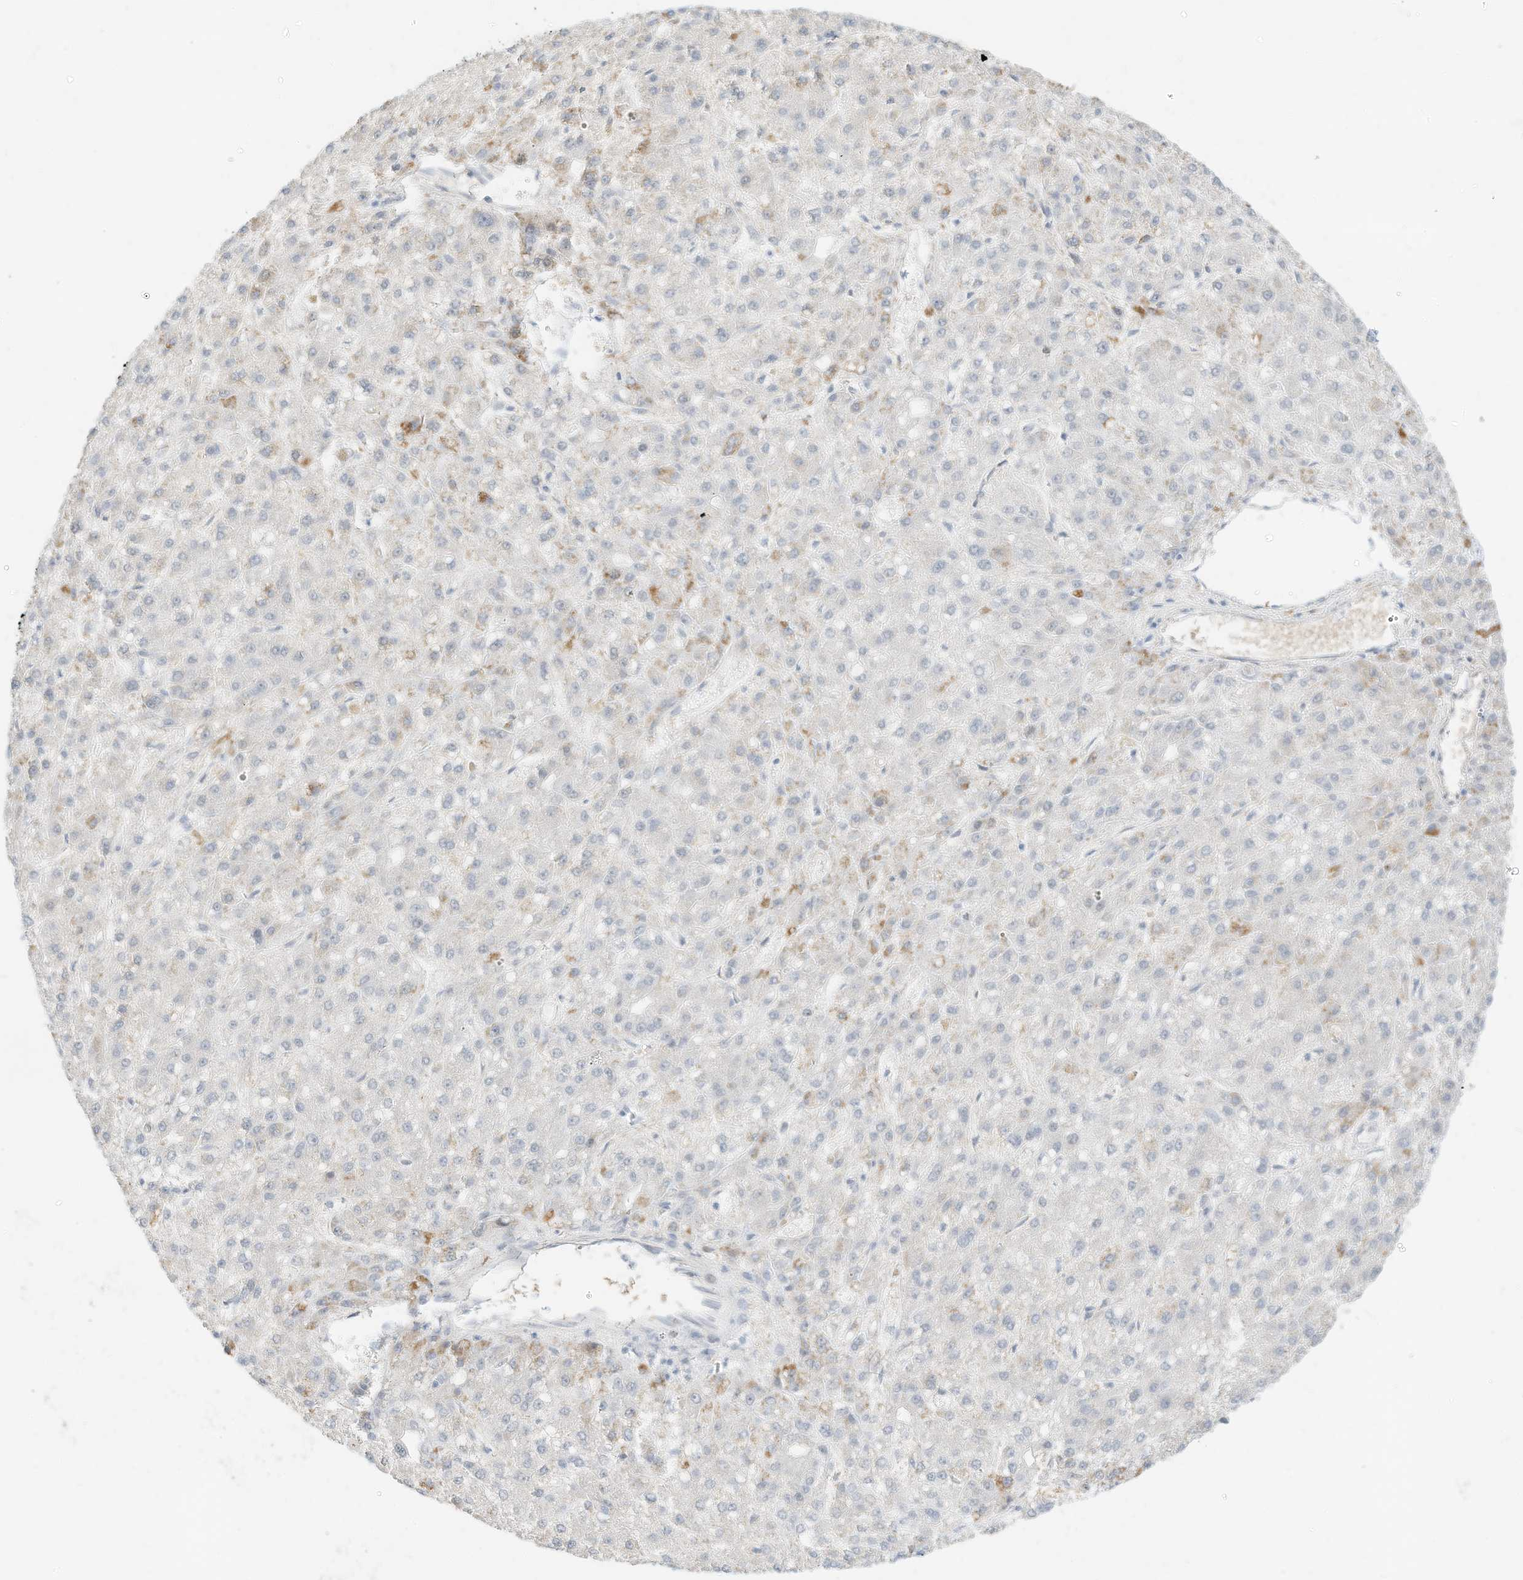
{"staining": {"intensity": "negative", "quantity": "none", "location": "none"}, "tissue": "liver cancer", "cell_type": "Tumor cells", "image_type": "cancer", "snomed": [{"axis": "morphology", "description": "Carcinoma, Hepatocellular, NOS"}, {"axis": "topography", "description": "Liver"}], "caption": "Immunohistochemical staining of liver cancer (hepatocellular carcinoma) shows no significant expression in tumor cells.", "gene": "MTUS2", "patient": {"sex": "male", "age": 67}}